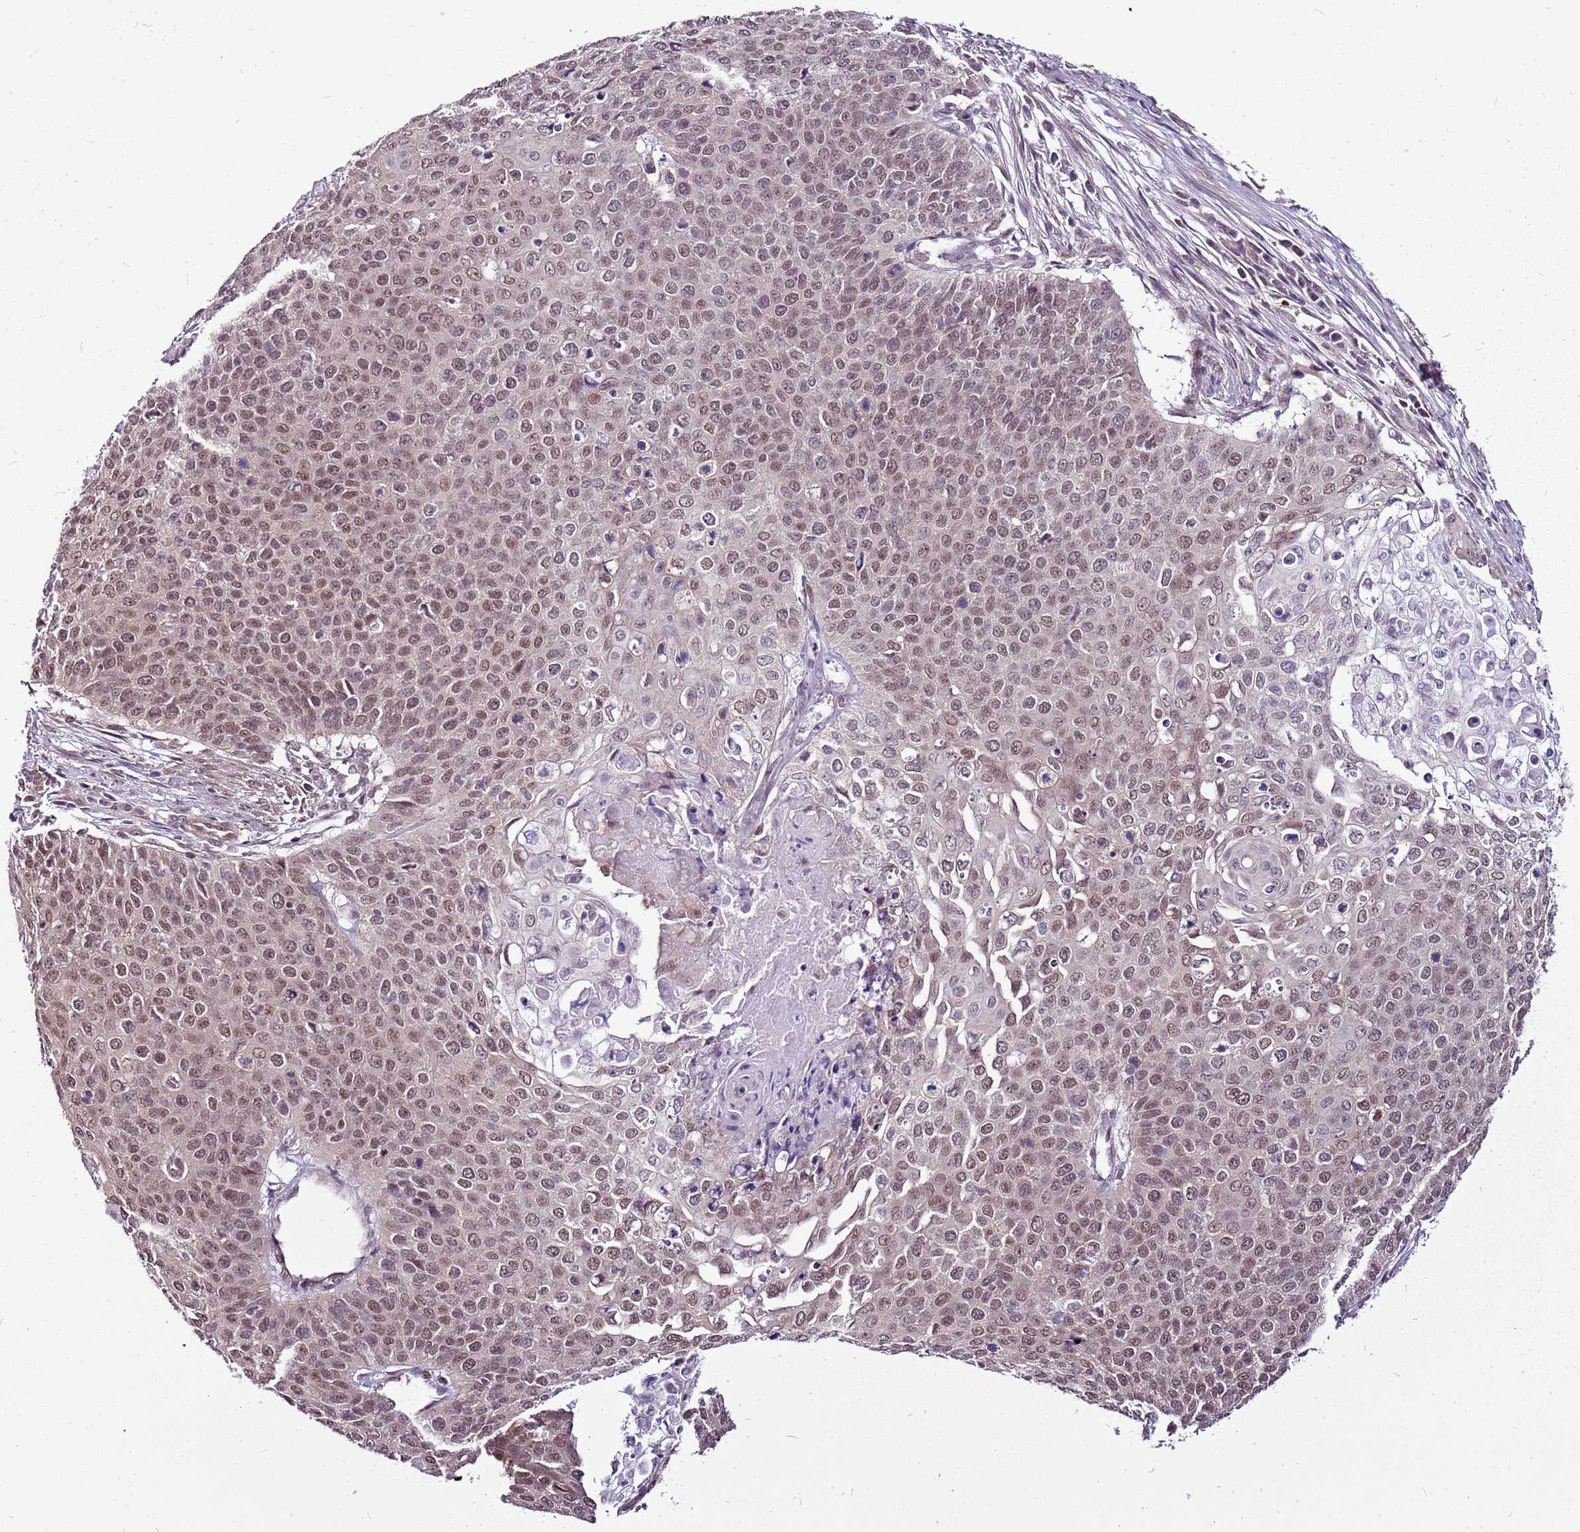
{"staining": {"intensity": "moderate", "quantity": ">75%", "location": "nuclear"}, "tissue": "cervical cancer", "cell_type": "Tumor cells", "image_type": "cancer", "snomed": [{"axis": "morphology", "description": "Squamous cell carcinoma, NOS"}, {"axis": "topography", "description": "Cervix"}], "caption": "The photomicrograph exhibits immunohistochemical staining of squamous cell carcinoma (cervical). There is moderate nuclear expression is identified in about >75% of tumor cells.", "gene": "CCDC166", "patient": {"sex": "female", "age": 39}}